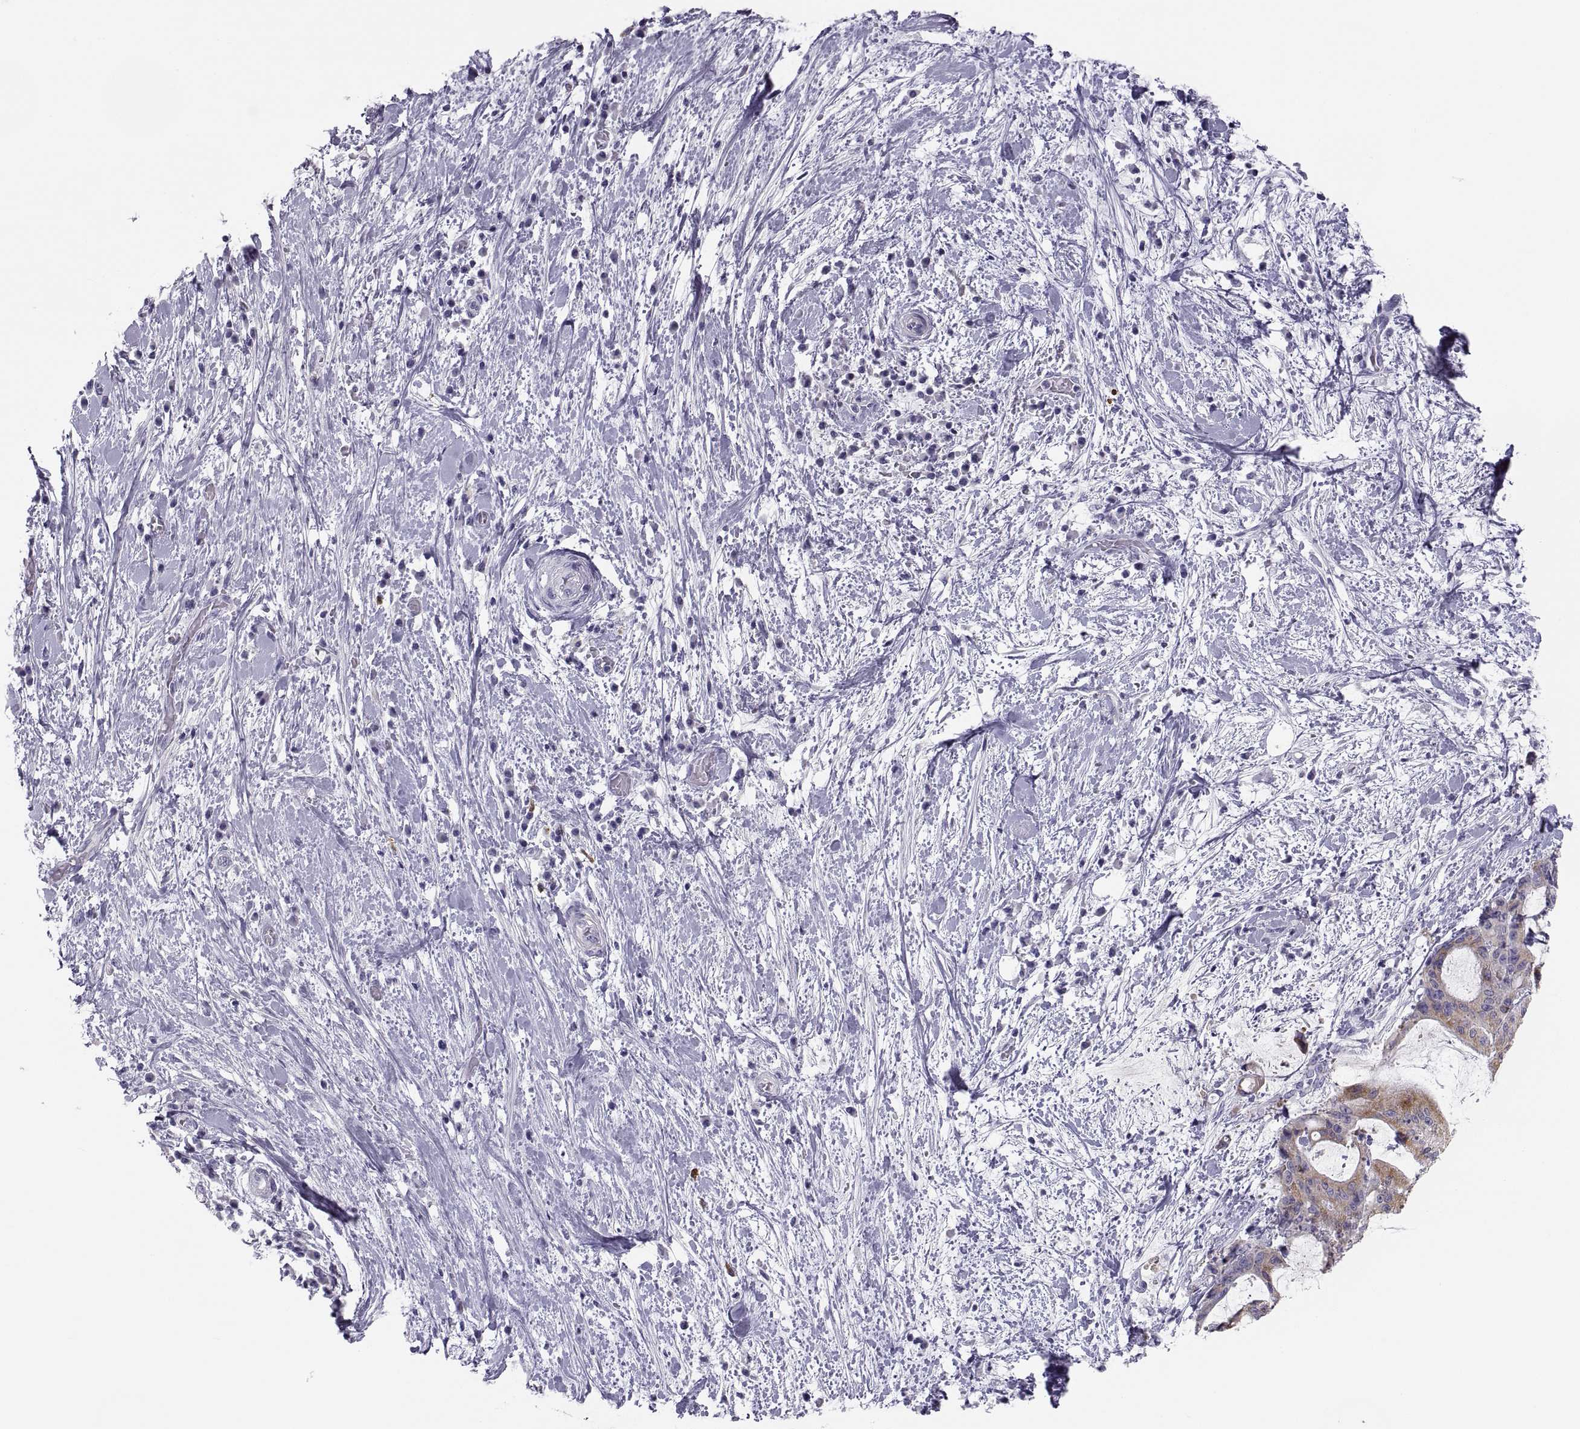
{"staining": {"intensity": "moderate", "quantity": "<25%", "location": "cytoplasmic/membranous"}, "tissue": "liver cancer", "cell_type": "Tumor cells", "image_type": "cancer", "snomed": [{"axis": "morphology", "description": "Cholangiocarcinoma"}, {"axis": "topography", "description": "Liver"}], "caption": "A photomicrograph showing moderate cytoplasmic/membranous expression in approximately <25% of tumor cells in liver cancer, as visualized by brown immunohistochemical staining.", "gene": "MAGEB2", "patient": {"sex": "female", "age": 73}}